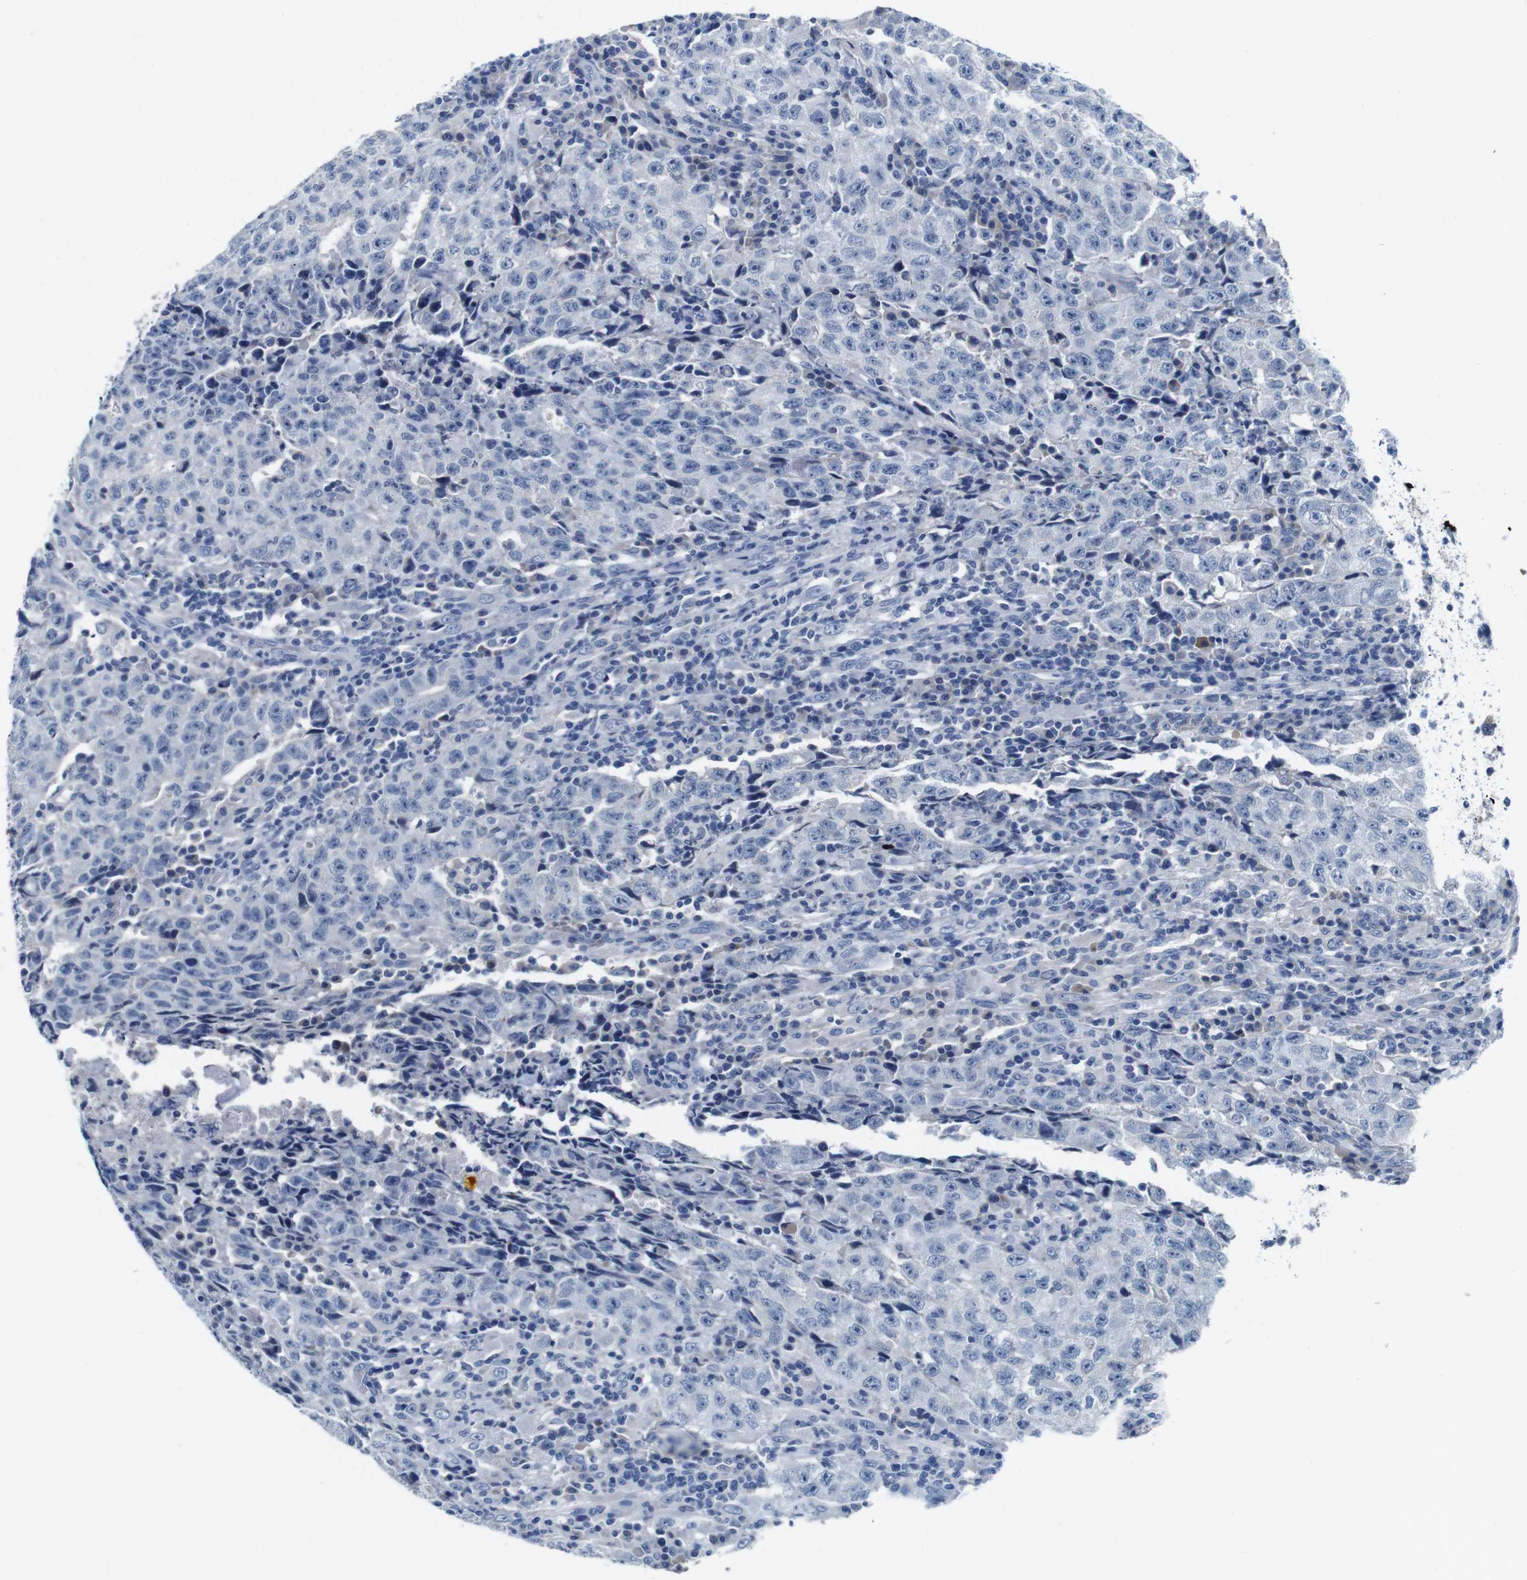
{"staining": {"intensity": "negative", "quantity": "none", "location": "none"}, "tissue": "testis cancer", "cell_type": "Tumor cells", "image_type": "cancer", "snomed": [{"axis": "morphology", "description": "Necrosis, NOS"}, {"axis": "morphology", "description": "Carcinoma, Embryonal, NOS"}, {"axis": "topography", "description": "Testis"}], "caption": "The immunohistochemistry histopathology image has no significant positivity in tumor cells of embryonal carcinoma (testis) tissue. (Stains: DAB immunohistochemistry with hematoxylin counter stain, Microscopy: brightfield microscopy at high magnification).", "gene": "IGSF8", "patient": {"sex": "male", "age": 19}}